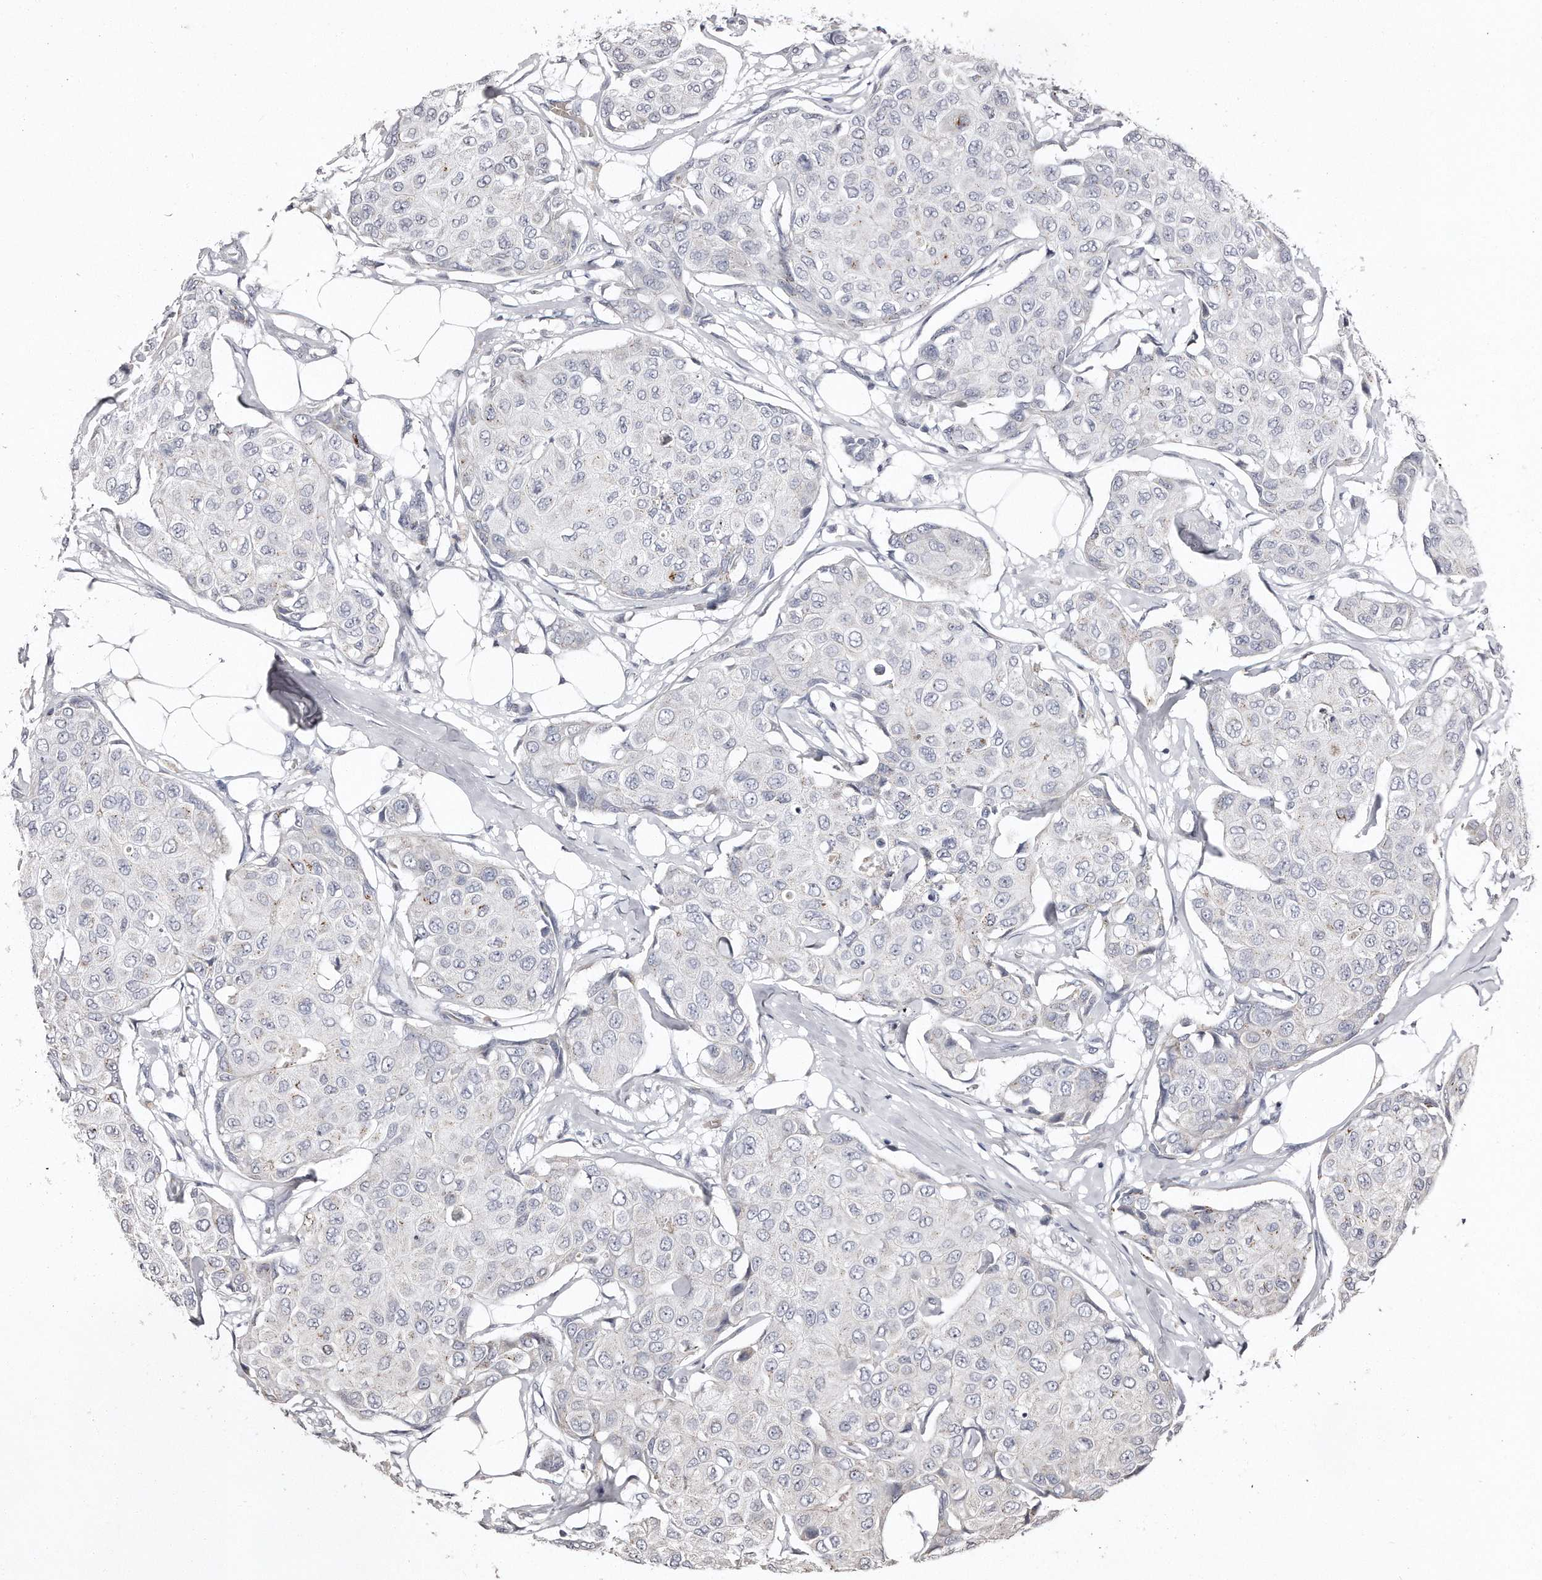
{"staining": {"intensity": "negative", "quantity": "none", "location": "none"}, "tissue": "breast cancer", "cell_type": "Tumor cells", "image_type": "cancer", "snomed": [{"axis": "morphology", "description": "Duct carcinoma"}, {"axis": "topography", "description": "Breast"}], "caption": "A micrograph of human breast cancer (invasive ductal carcinoma) is negative for staining in tumor cells.", "gene": "TECR", "patient": {"sex": "female", "age": 80}}